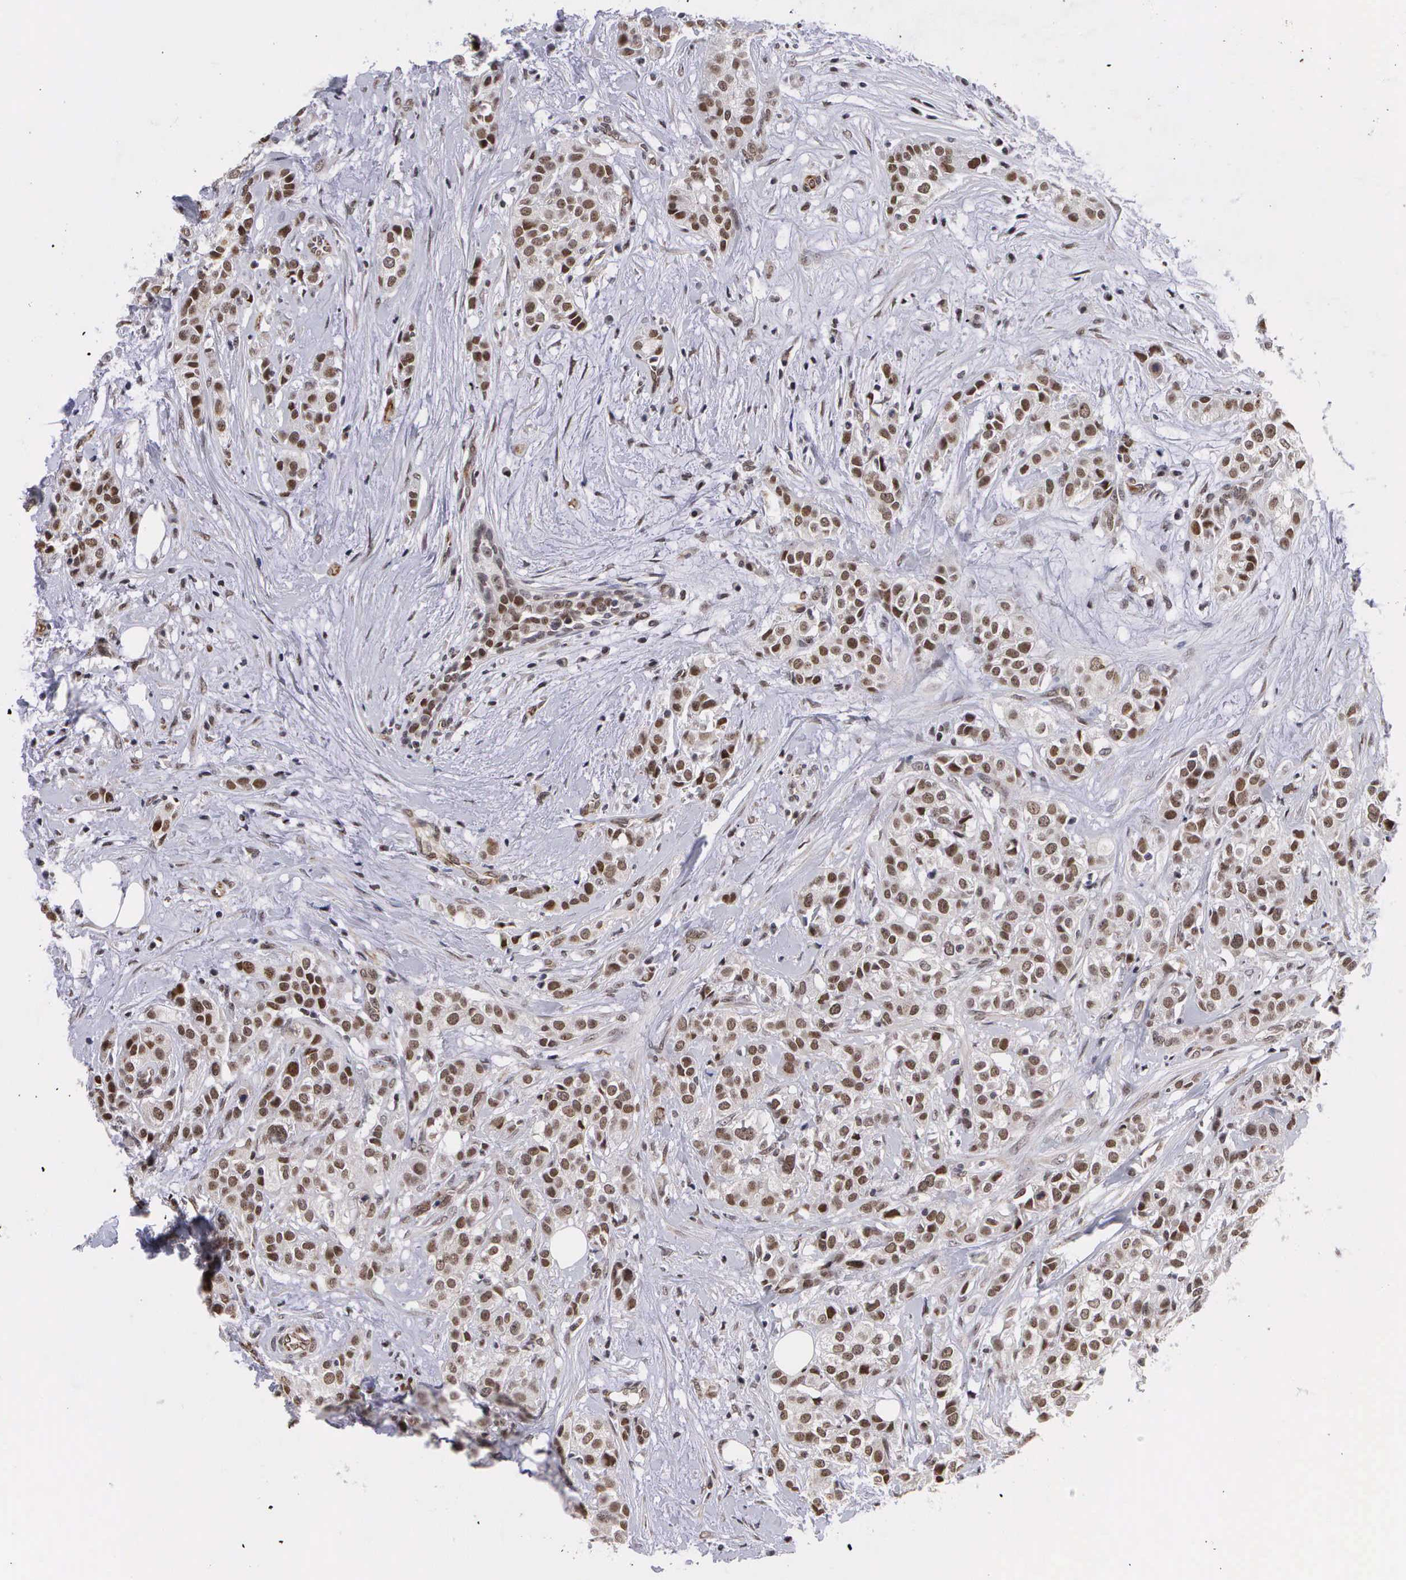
{"staining": {"intensity": "moderate", "quantity": ">75%", "location": "nuclear"}, "tissue": "breast cancer", "cell_type": "Tumor cells", "image_type": "cancer", "snomed": [{"axis": "morphology", "description": "Duct carcinoma"}, {"axis": "topography", "description": "Breast"}], "caption": "Immunohistochemistry image of human breast intraductal carcinoma stained for a protein (brown), which shows medium levels of moderate nuclear positivity in about >75% of tumor cells.", "gene": "MORC2", "patient": {"sex": "female", "age": 55}}